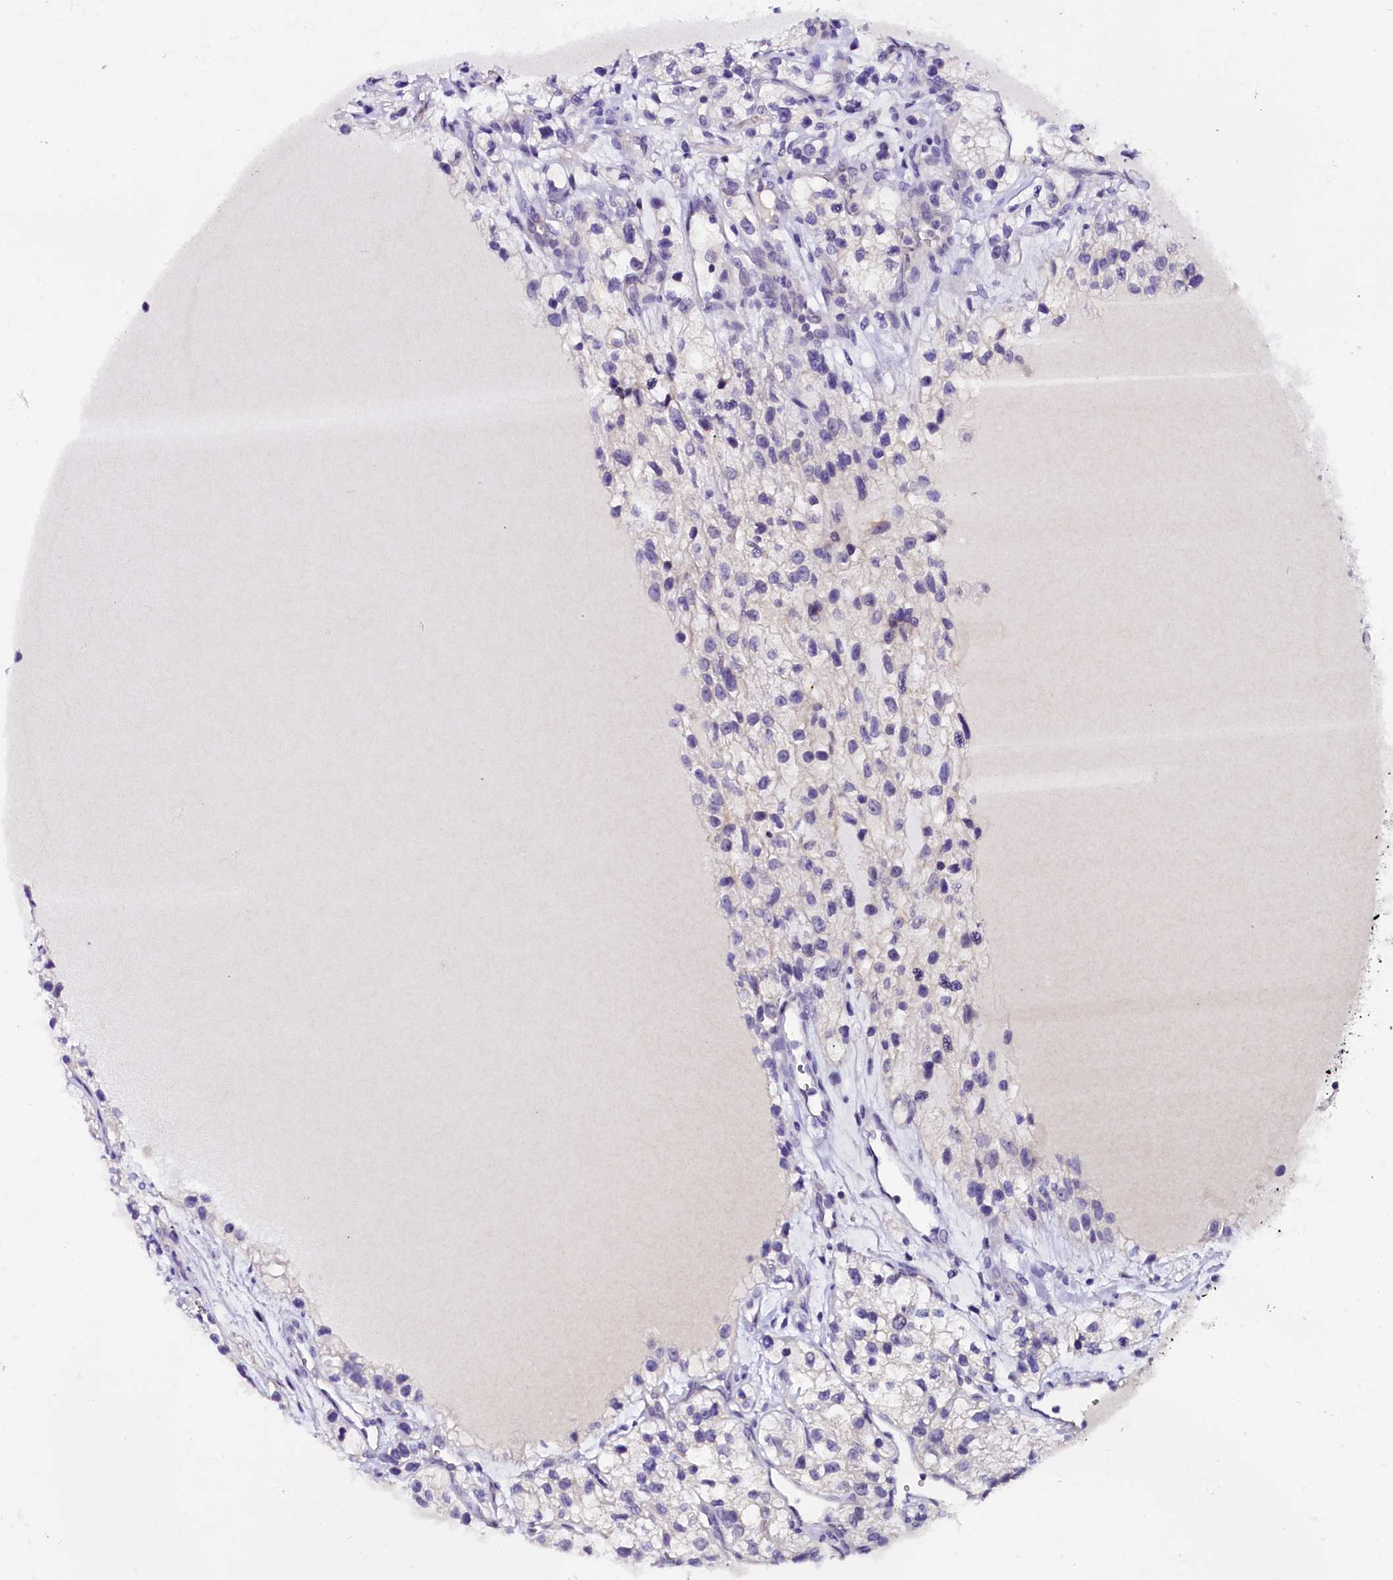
{"staining": {"intensity": "negative", "quantity": "none", "location": "none"}, "tissue": "renal cancer", "cell_type": "Tumor cells", "image_type": "cancer", "snomed": [{"axis": "morphology", "description": "Adenocarcinoma, NOS"}, {"axis": "topography", "description": "Kidney"}], "caption": "This is an immunohistochemistry photomicrograph of human renal cancer. There is no positivity in tumor cells.", "gene": "IQCN", "patient": {"sex": "female", "age": 57}}